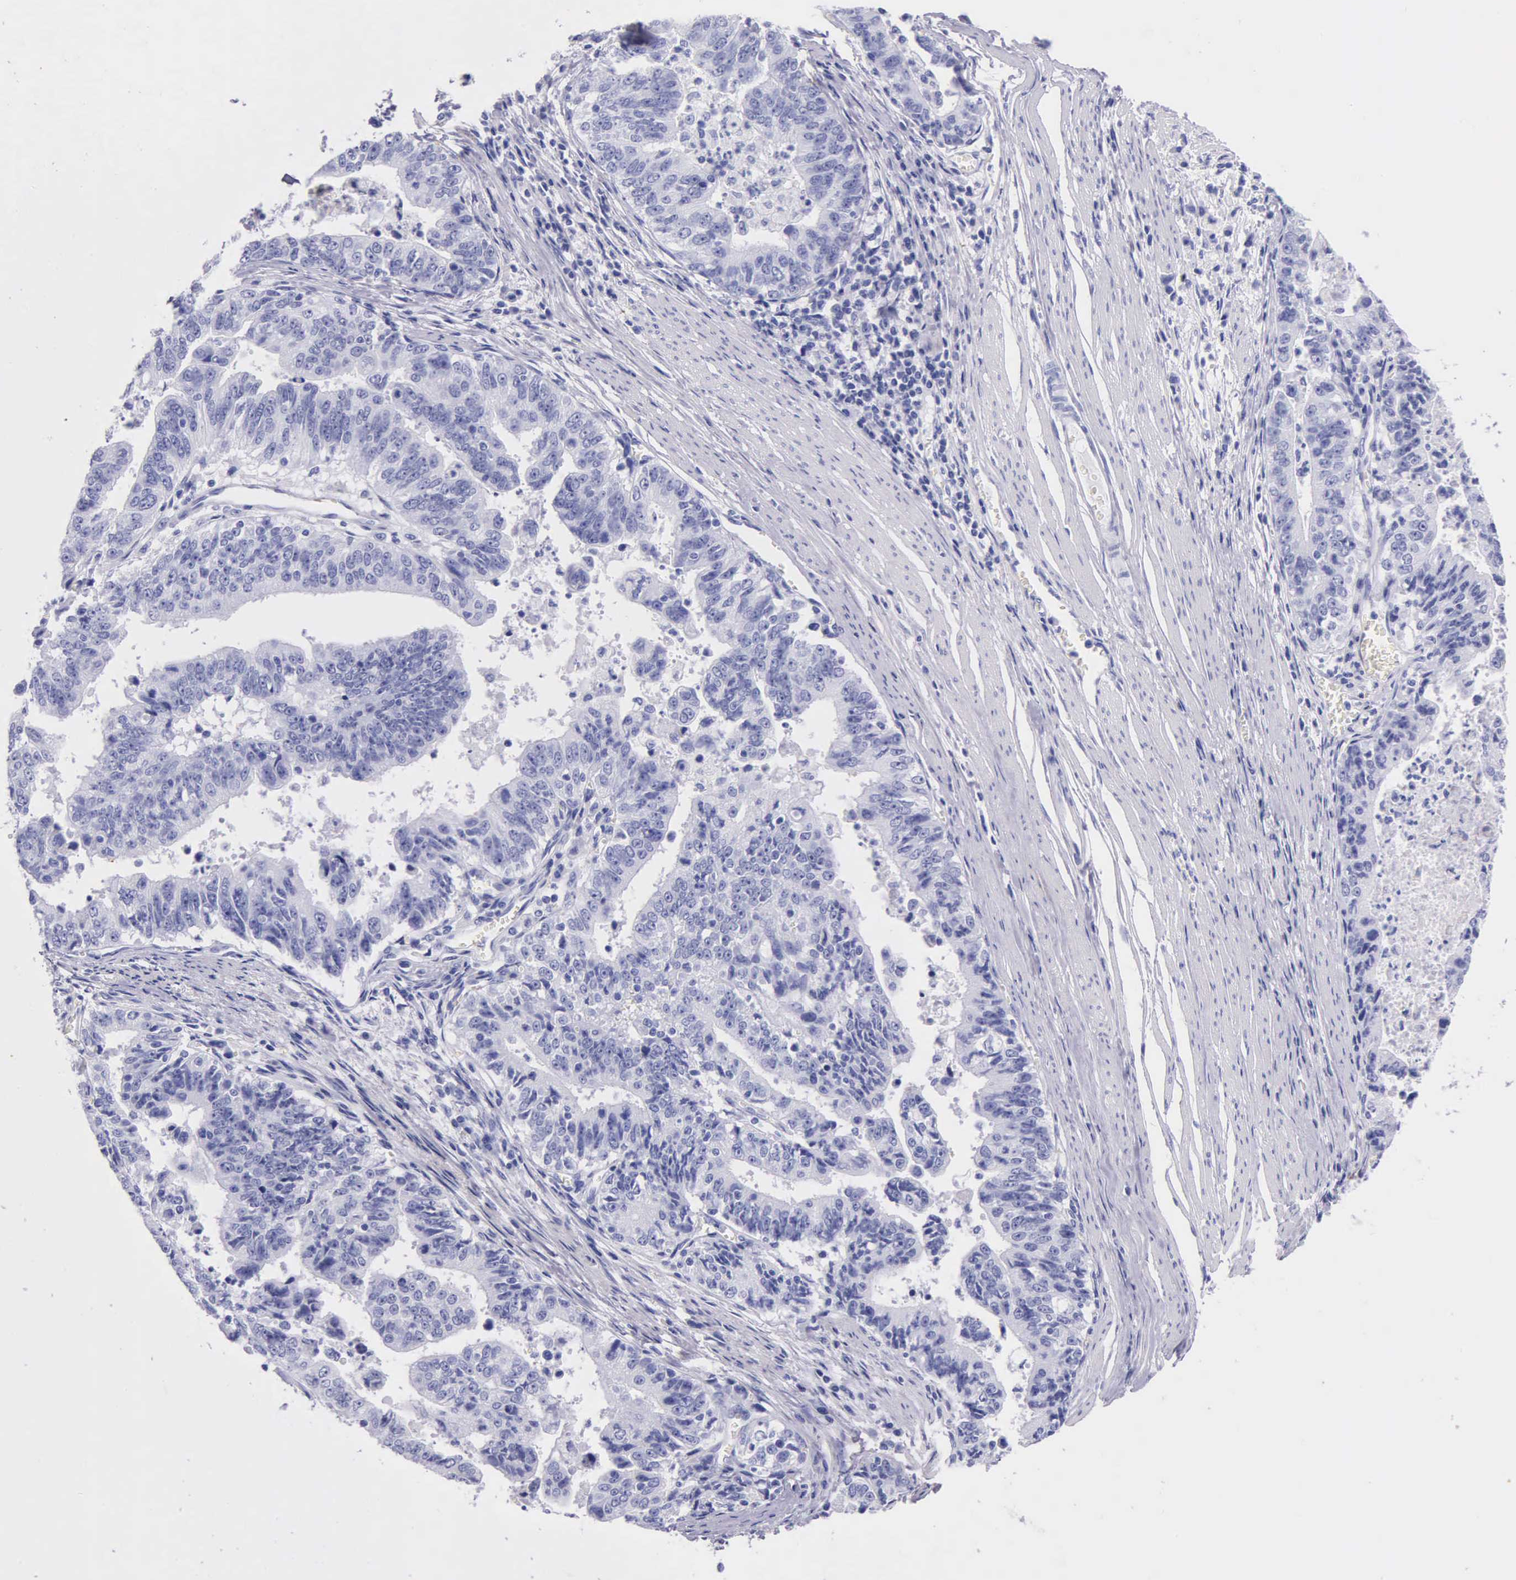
{"staining": {"intensity": "negative", "quantity": "none", "location": "none"}, "tissue": "stomach cancer", "cell_type": "Tumor cells", "image_type": "cancer", "snomed": [{"axis": "morphology", "description": "Adenocarcinoma, NOS"}, {"axis": "topography", "description": "Stomach, upper"}], "caption": "Immunohistochemical staining of human stomach cancer demonstrates no significant positivity in tumor cells.", "gene": "KLK3", "patient": {"sex": "female", "age": 50}}